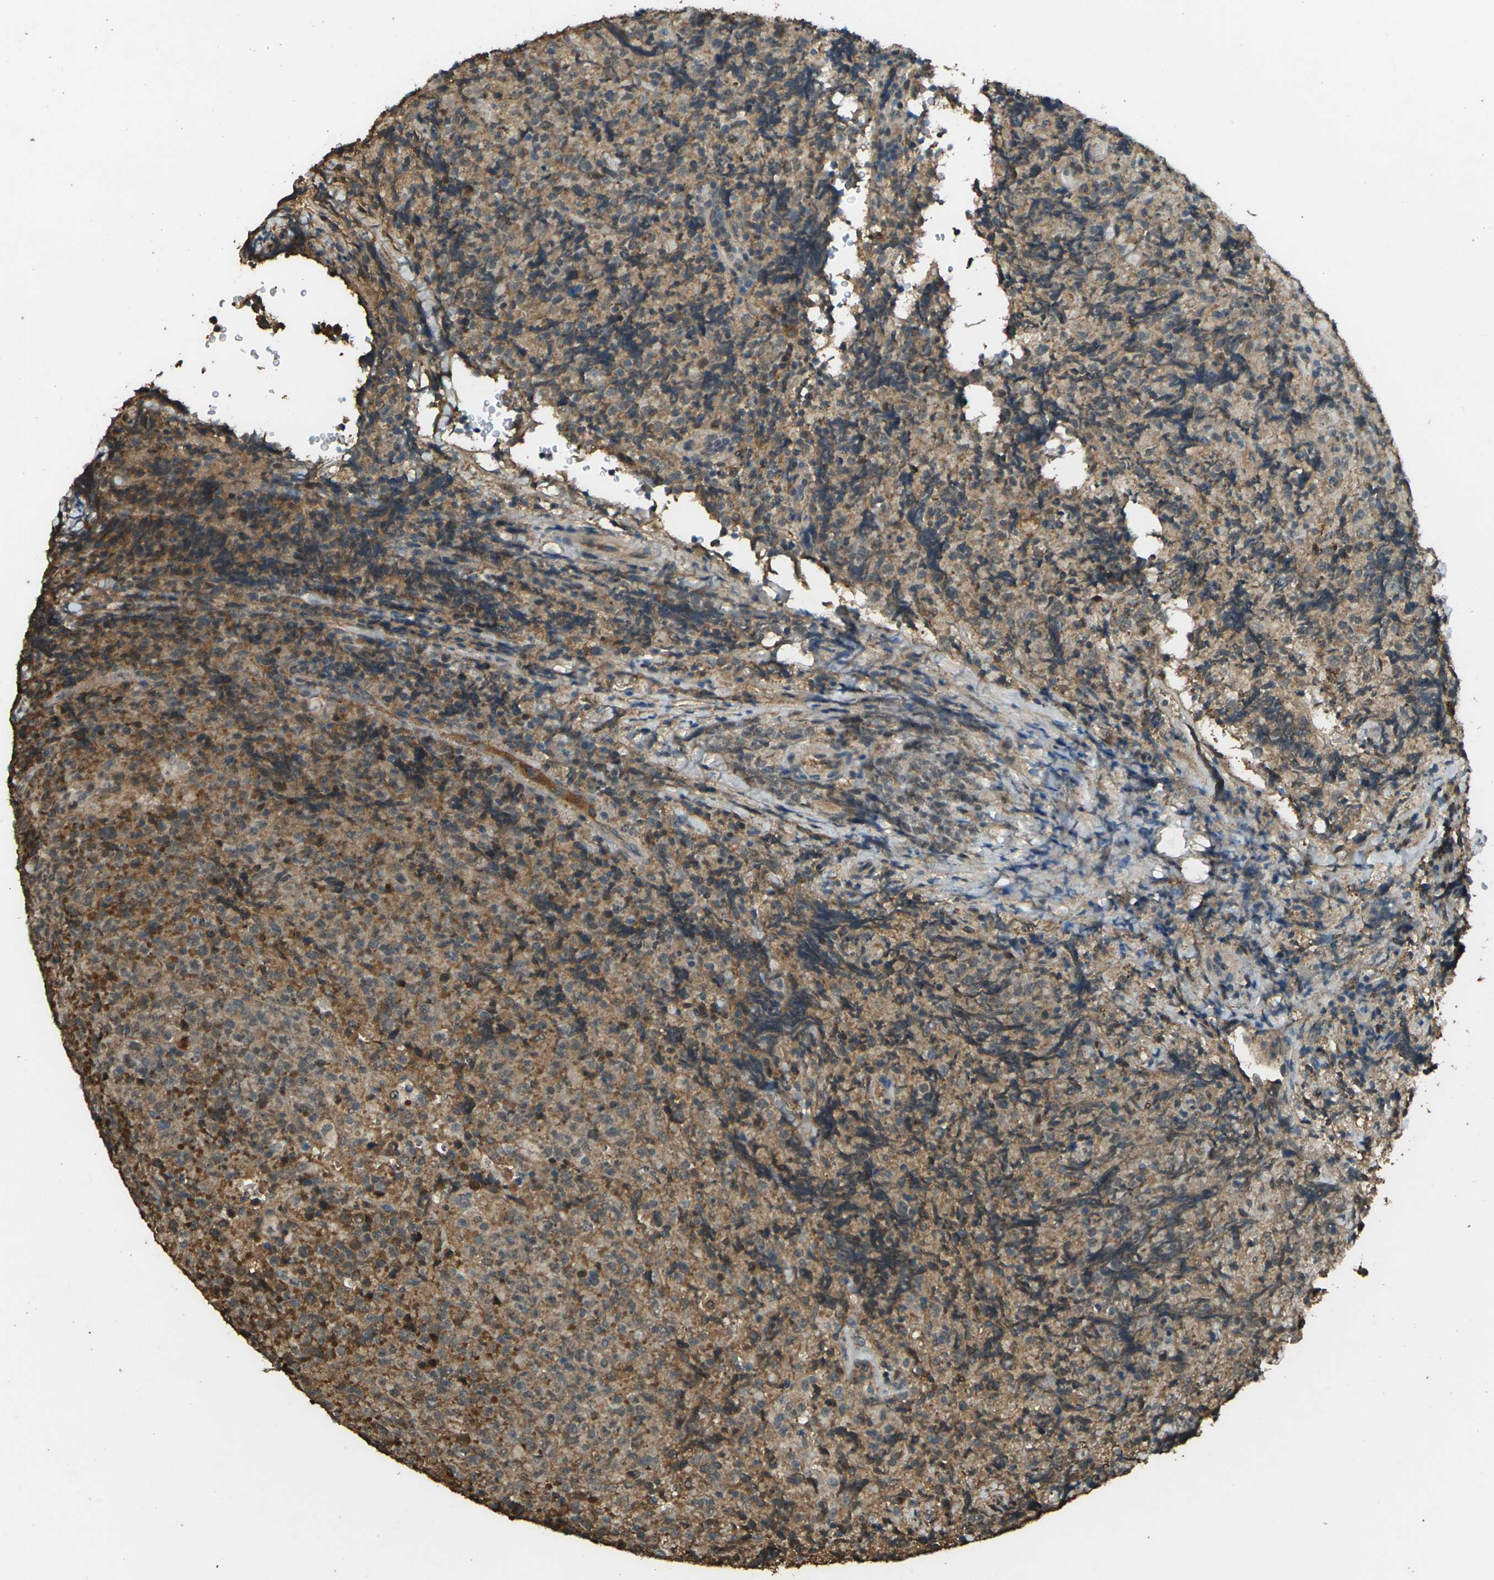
{"staining": {"intensity": "strong", "quantity": "25%-75%", "location": "cytoplasmic/membranous"}, "tissue": "lymphoma", "cell_type": "Tumor cells", "image_type": "cancer", "snomed": [{"axis": "morphology", "description": "Malignant lymphoma, non-Hodgkin's type, High grade"}, {"axis": "topography", "description": "Tonsil"}], "caption": "Brown immunohistochemical staining in malignant lymphoma, non-Hodgkin's type (high-grade) reveals strong cytoplasmic/membranous positivity in approximately 25%-75% of tumor cells.", "gene": "CYP1B1", "patient": {"sex": "female", "age": 36}}